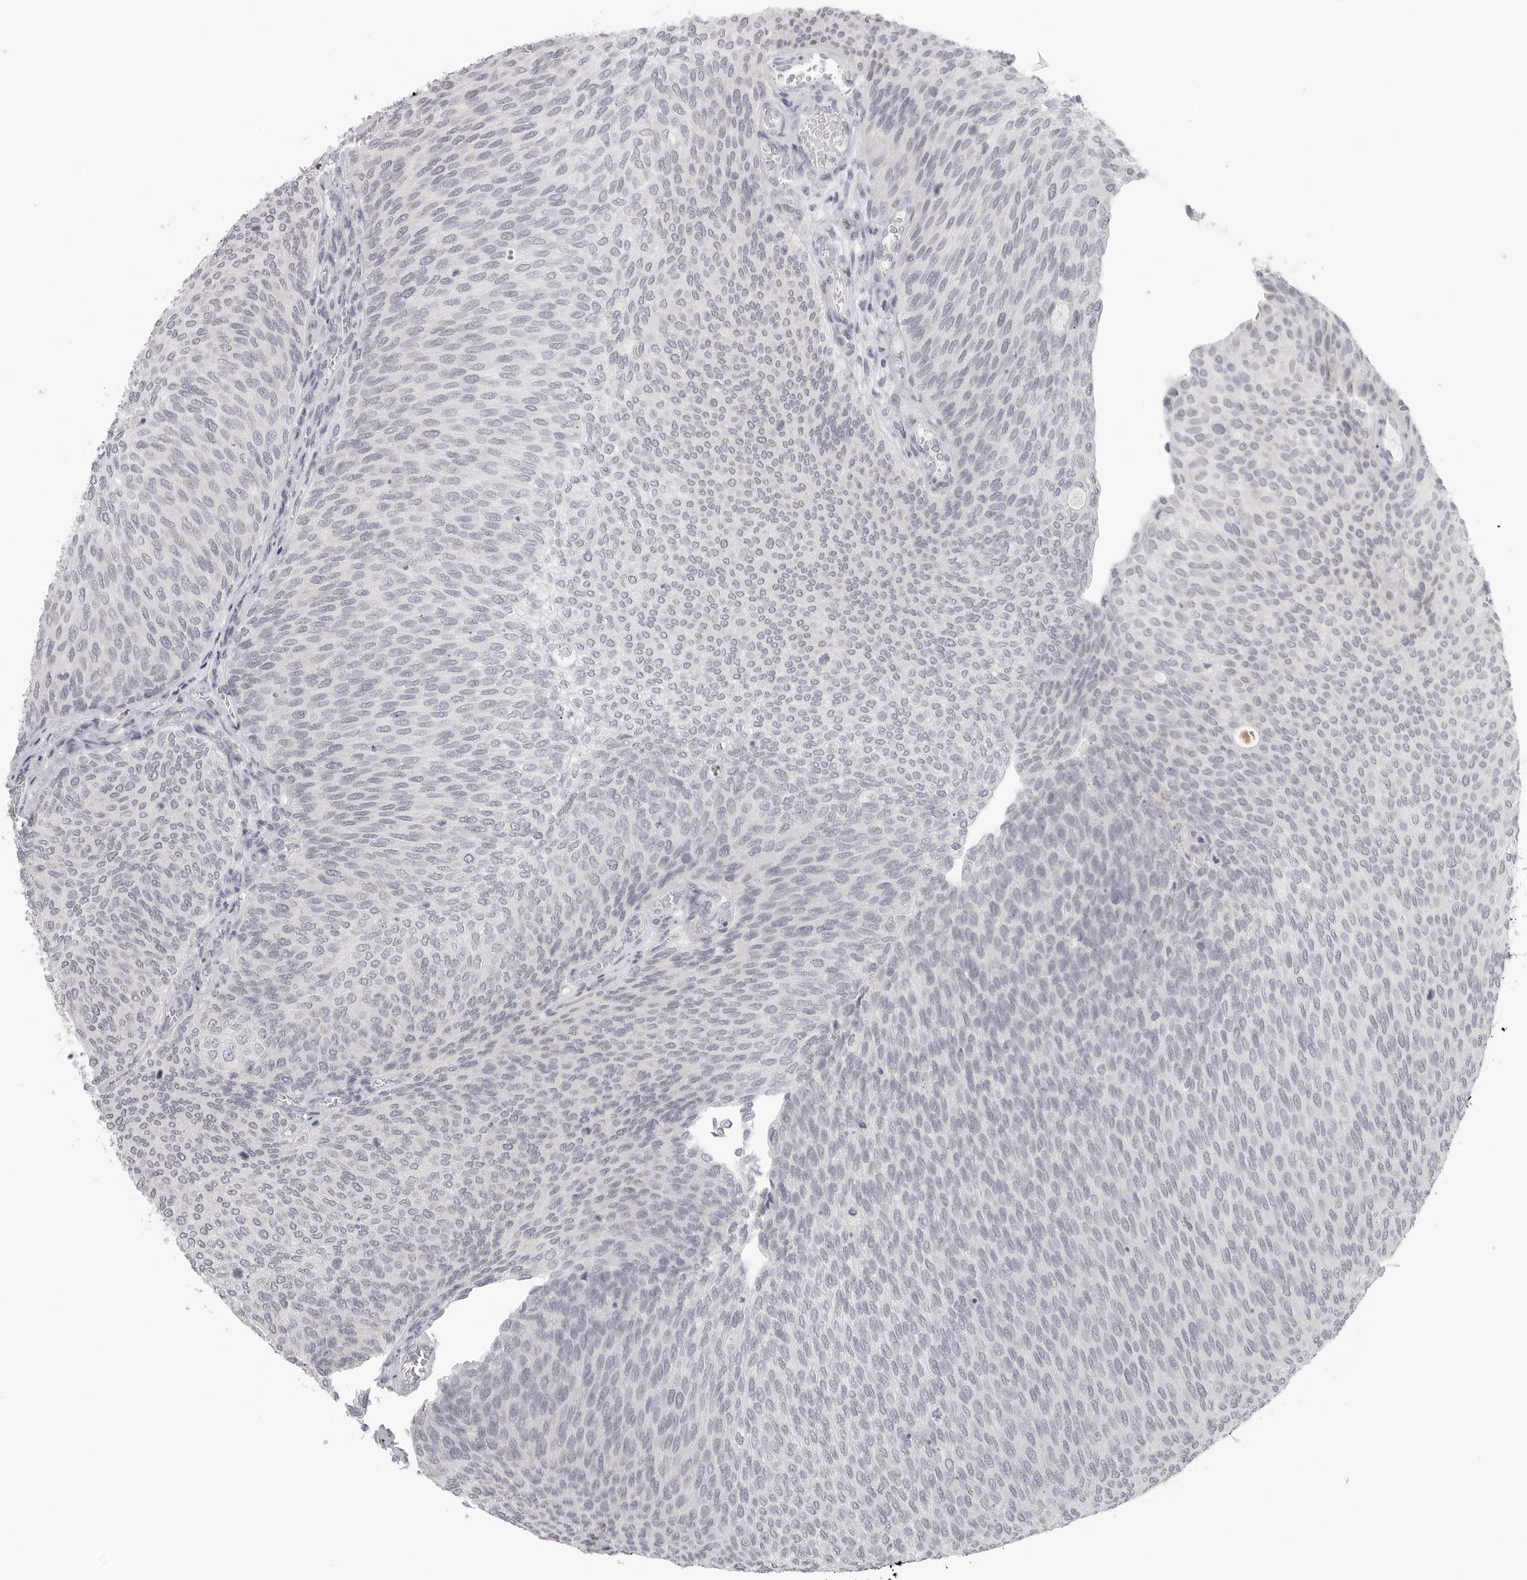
{"staining": {"intensity": "weak", "quantity": "<25%", "location": "nuclear"}, "tissue": "urothelial cancer", "cell_type": "Tumor cells", "image_type": "cancer", "snomed": [{"axis": "morphology", "description": "Urothelial carcinoma, Low grade"}, {"axis": "topography", "description": "Urinary bladder"}], "caption": "This is an immunohistochemistry micrograph of urothelial carcinoma (low-grade). There is no expression in tumor cells.", "gene": "BPIFA1", "patient": {"sex": "female", "age": 79}}